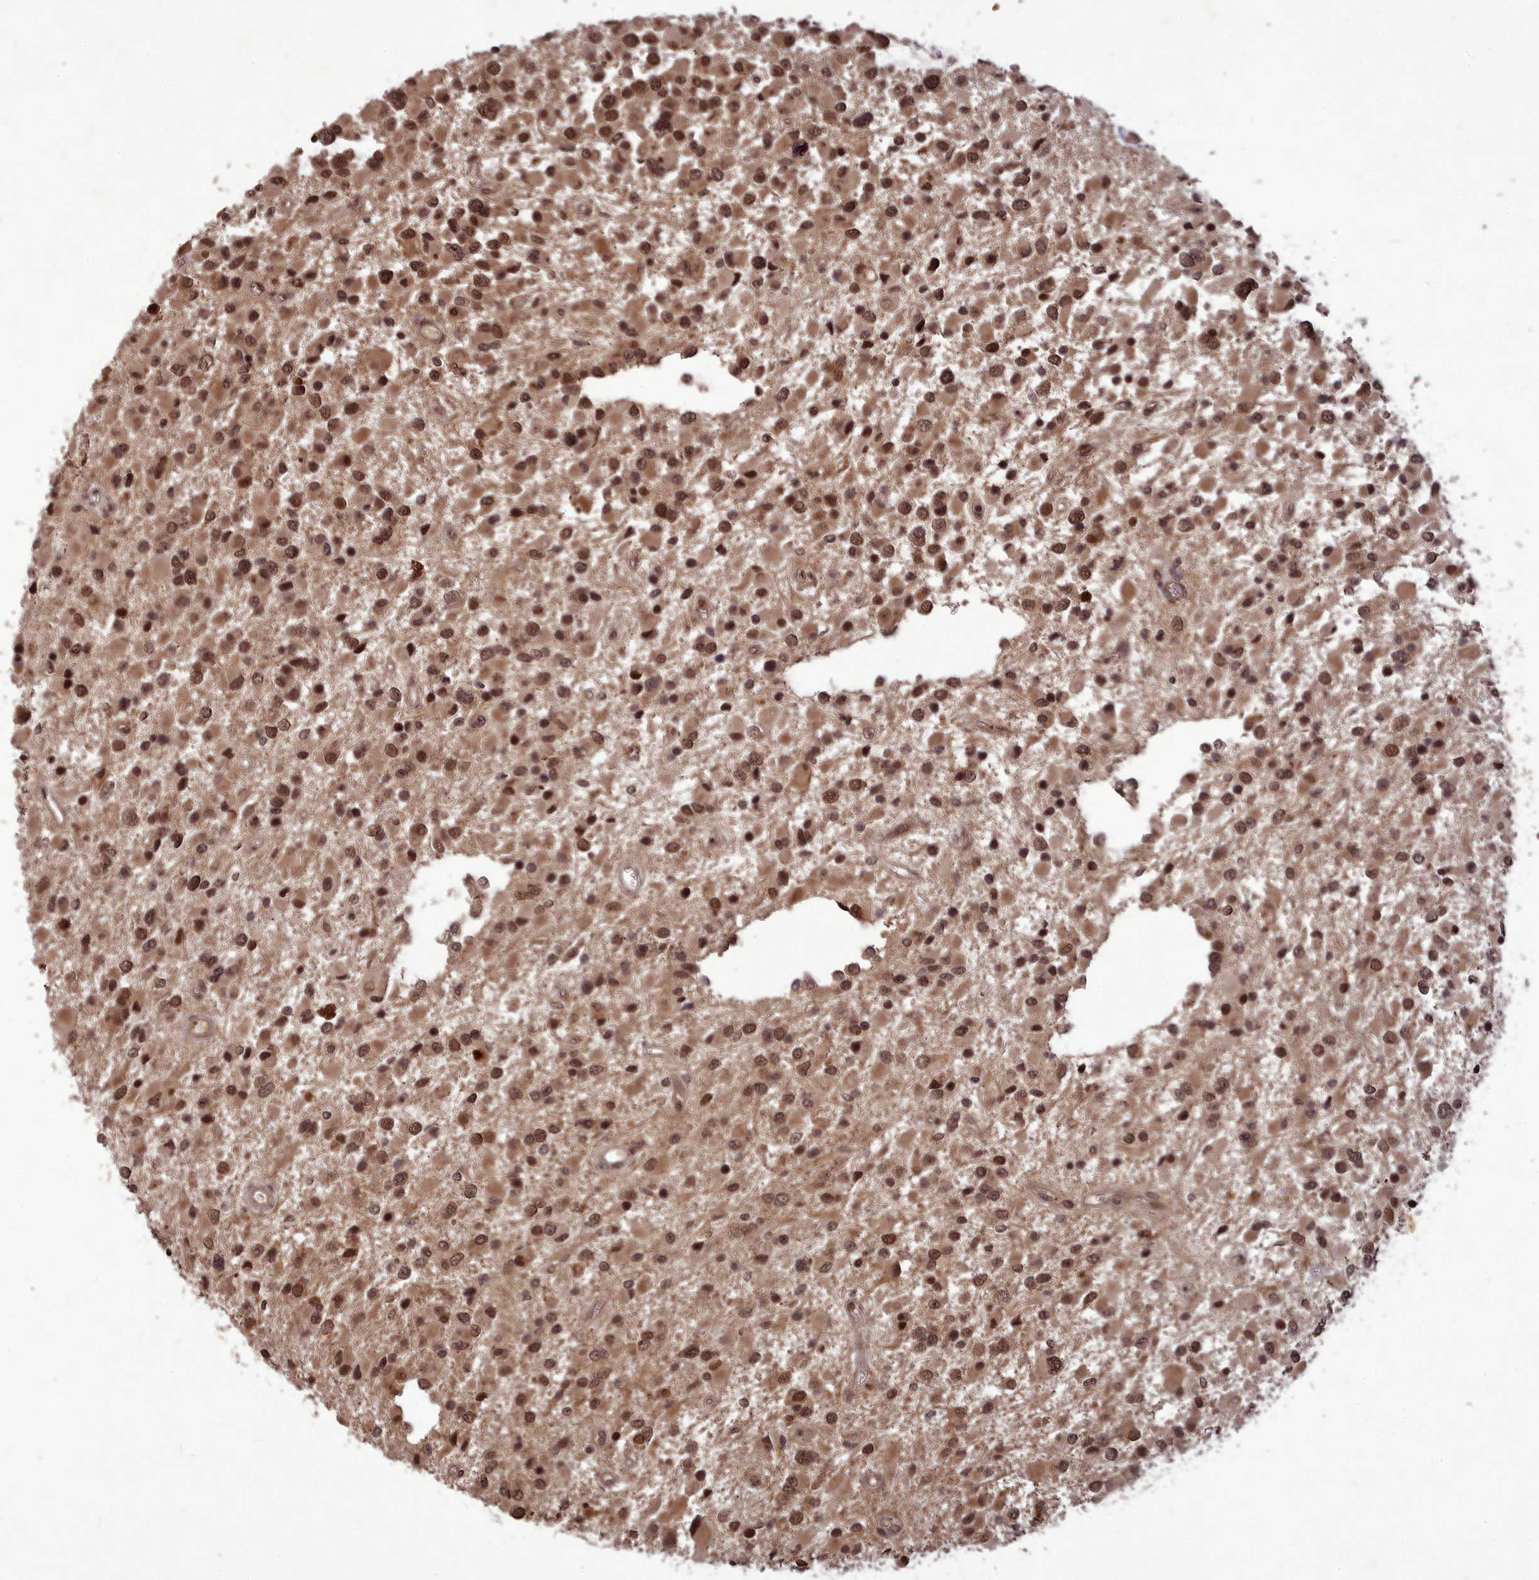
{"staining": {"intensity": "moderate", "quantity": ">75%", "location": "nuclear"}, "tissue": "glioma", "cell_type": "Tumor cells", "image_type": "cancer", "snomed": [{"axis": "morphology", "description": "Glioma, malignant, High grade"}, {"axis": "topography", "description": "Brain"}], "caption": "Approximately >75% of tumor cells in human glioma reveal moderate nuclear protein positivity as visualized by brown immunohistochemical staining.", "gene": "SRMS", "patient": {"sex": "male", "age": 53}}